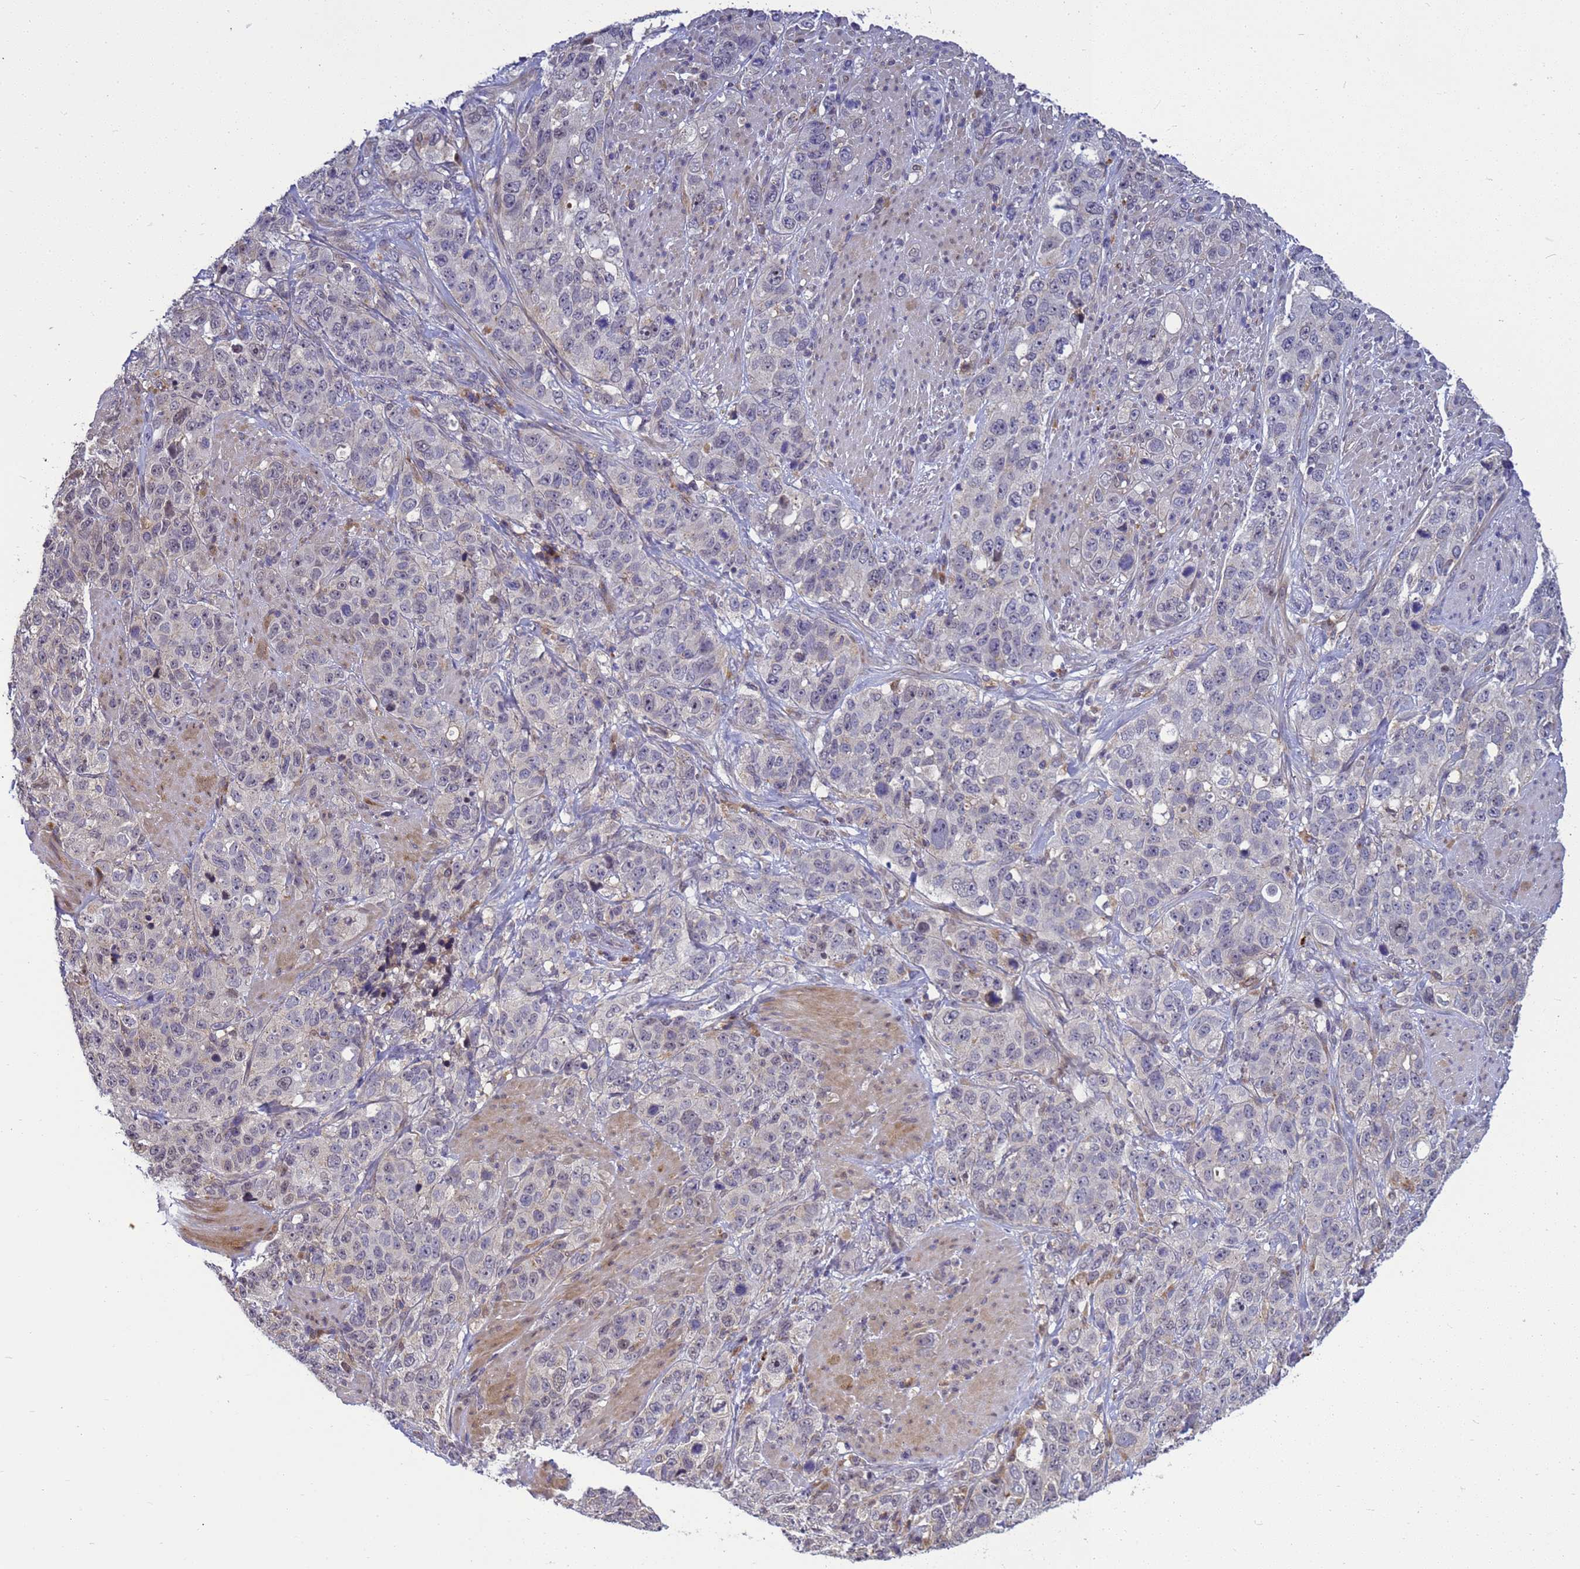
{"staining": {"intensity": "negative", "quantity": "none", "location": "none"}, "tissue": "stomach cancer", "cell_type": "Tumor cells", "image_type": "cancer", "snomed": [{"axis": "morphology", "description": "Adenocarcinoma, NOS"}, {"axis": "topography", "description": "Stomach"}], "caption": "There is no significant expression in tumor cells of stomach adenocarcinoma.", "gene": "TMEM74B", "patient": {"sex": "male", "age": 48}}